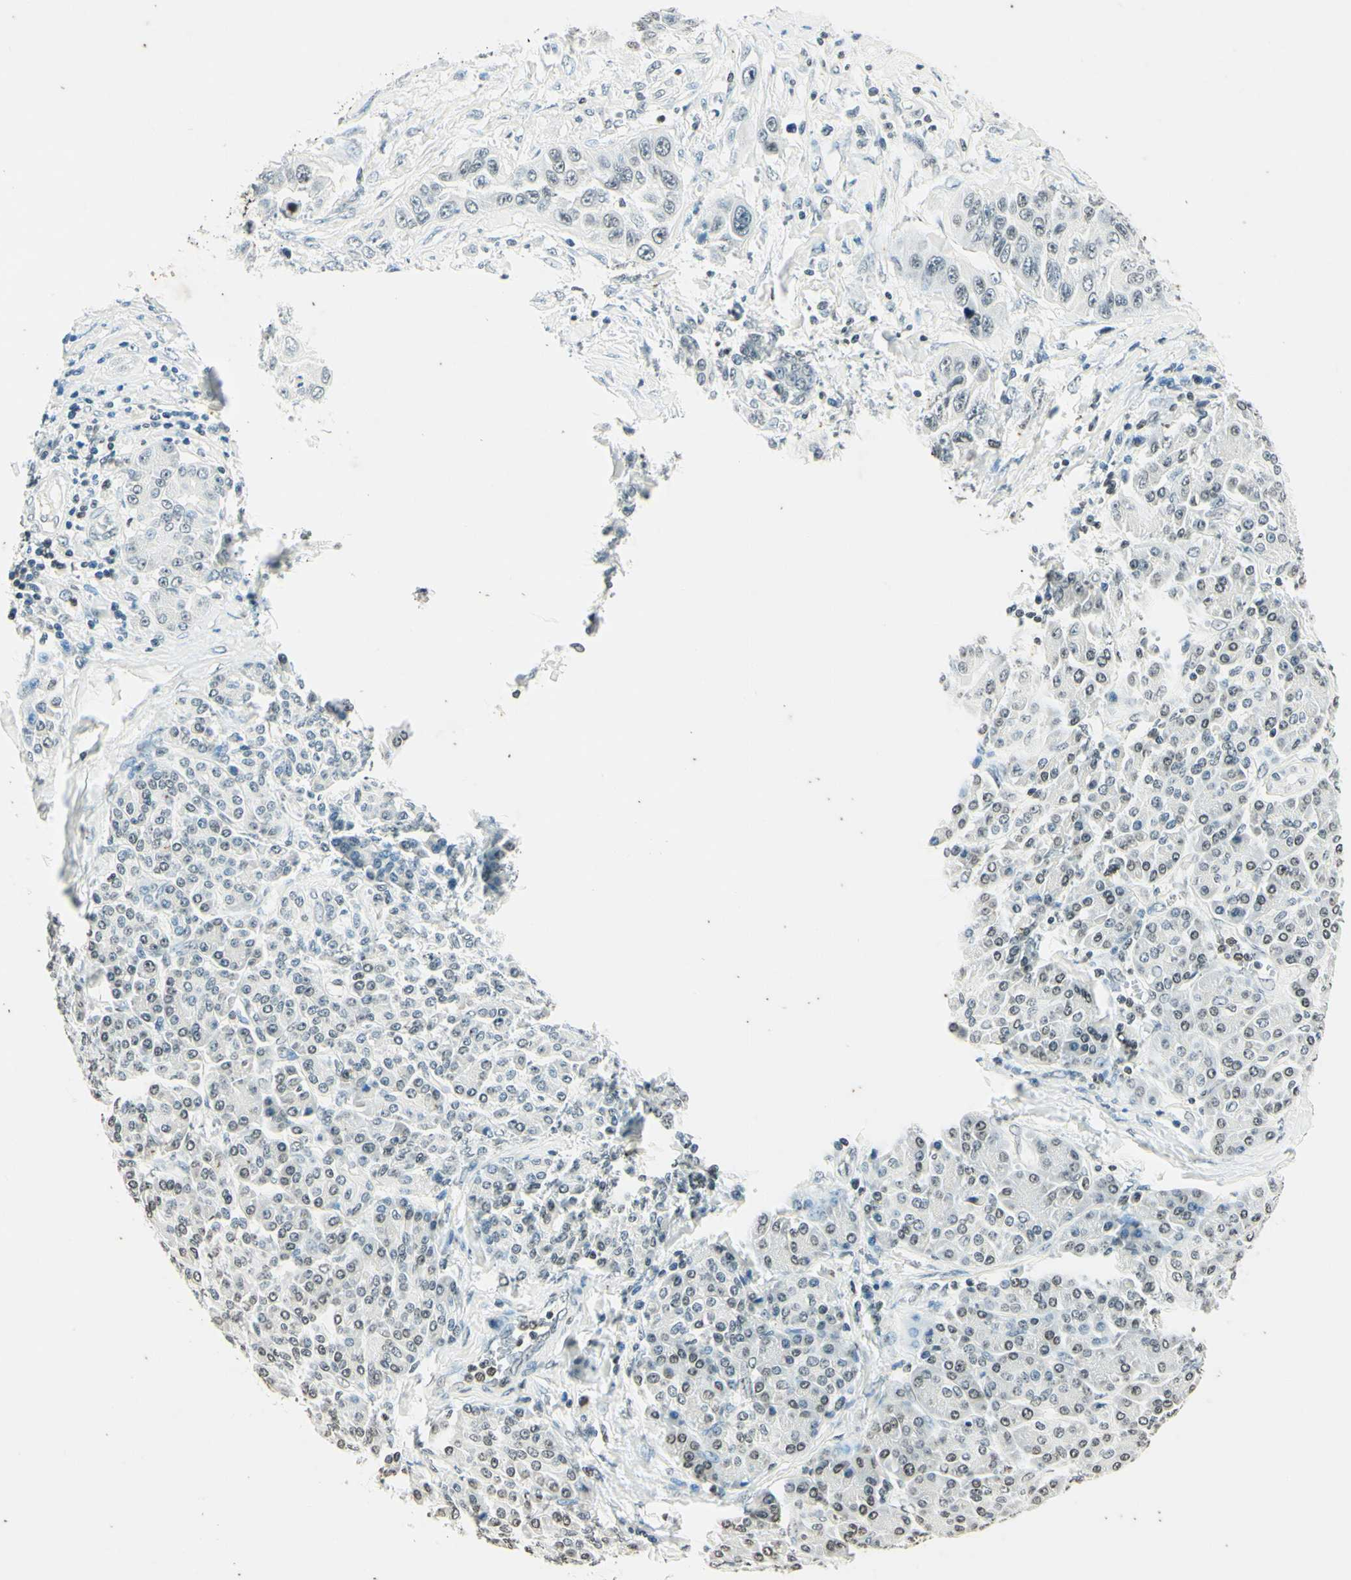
{"staining": {"intensity": "weak", "quantity": "<25%", "location": "nuclear"}, "tissue": "pancreatic cancer", "cell_type": "Tumor cells", "image_type": "cancer", "snomed": [{"axis": "morphology", "description": "Adenocarcinoma, NOS"}, {"axis": "topography", "description": "Pancreas"}], "caption": "This is a image of immunohistochemistry (IHC) staining of pancreatic adenocarcinoma, which shows no positivity in tumor cells.", "gene": "MSH2", "patient": {"sex": "female", "age": 70}}